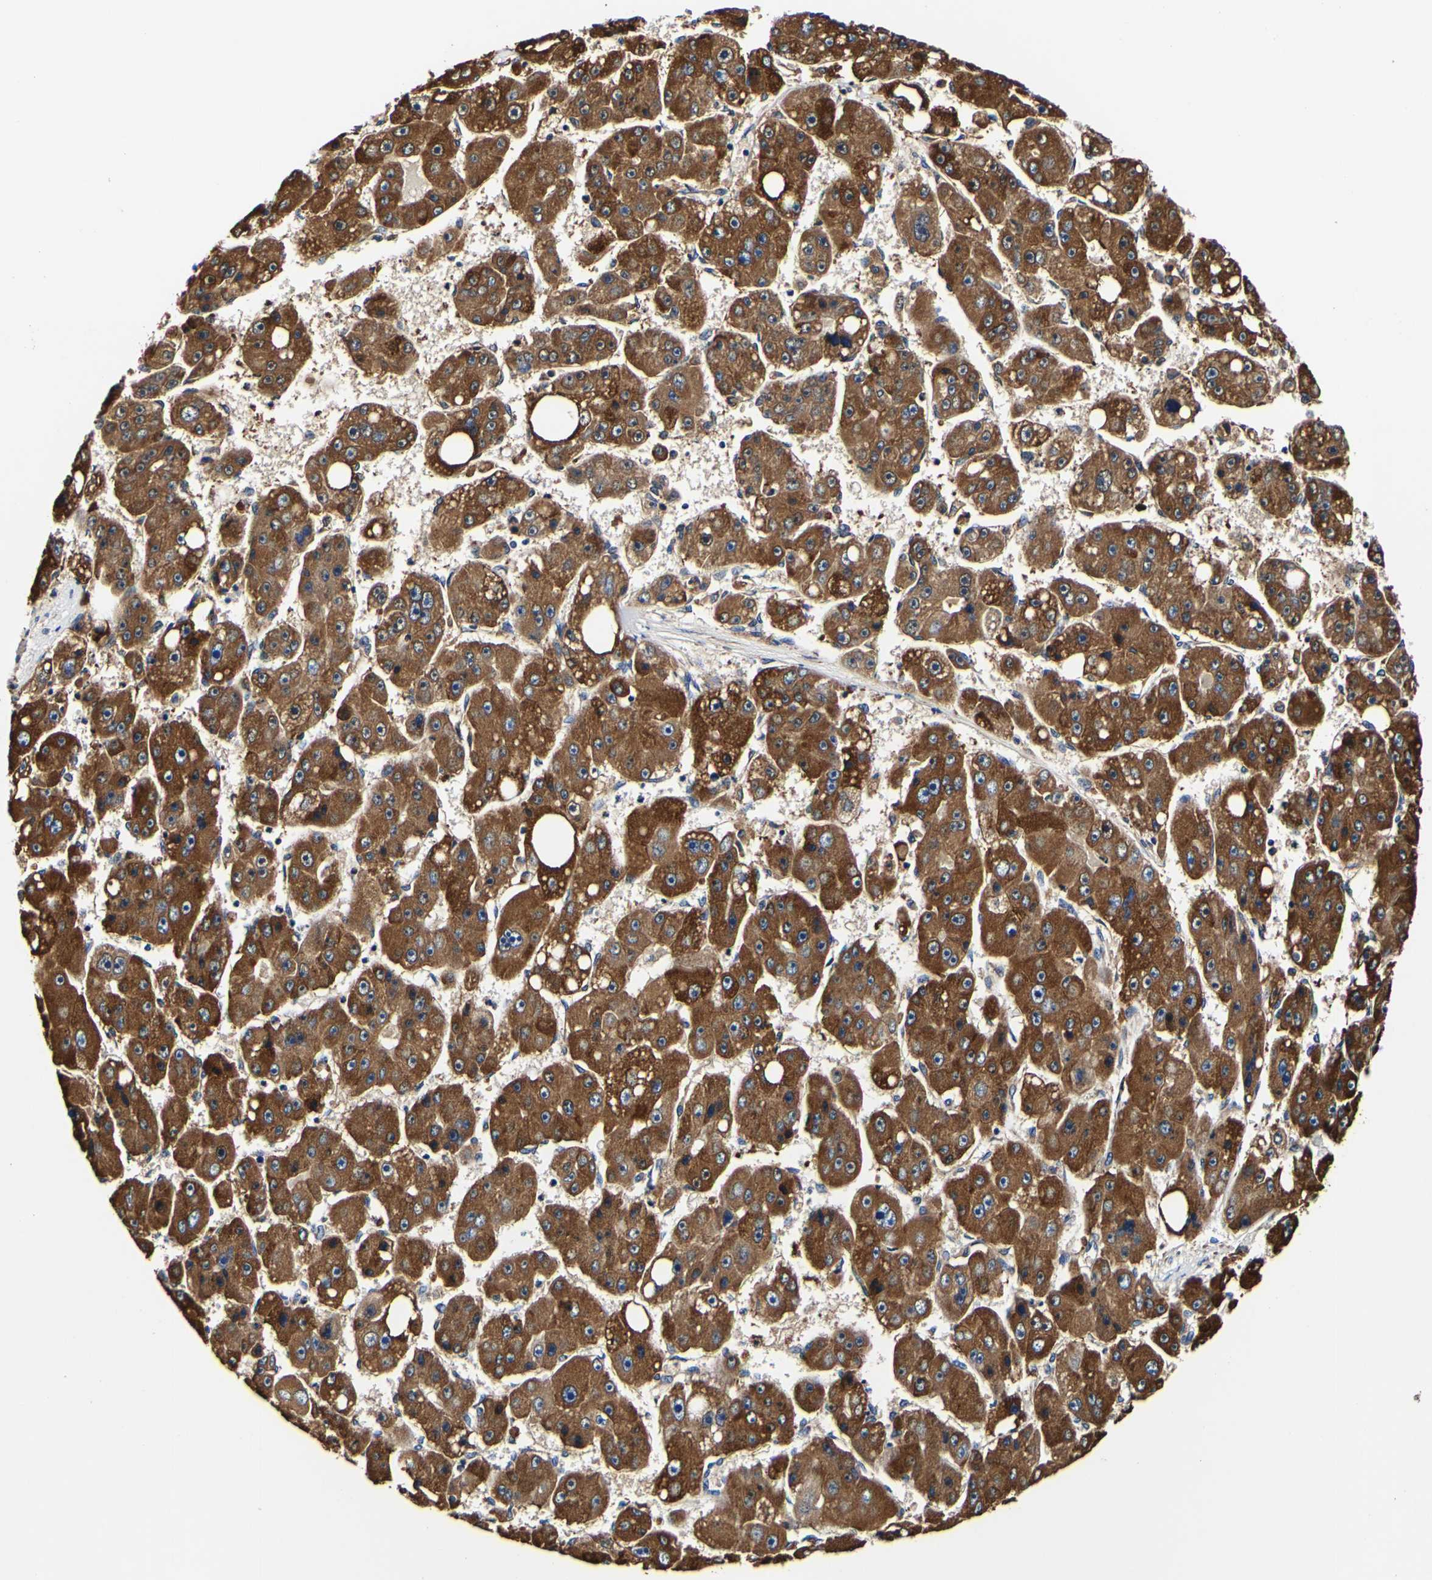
{"staining": {"intensity": "strong", "quantity": ">75%", "location": "cytoplasmic/membranous"}, "tissue": "liver cancer", "cell_type": "Tumor cells", "image_type": "cancer", "snomed": [{"axis": "morphology", "description": "Carcinoma, Hepatocellular, NOS"}, {"axis": "topography", "description": "Liver"}], "caption": "Approximately >75% of tumor cells in human liver cancer (hepatocellular carcinoma) display strong cytoplasmic/membranous protein staining as visualized by brown immunohistochemical staining.", "gene": "P4HB", "patient": {"sex": "female", "age": 61}}